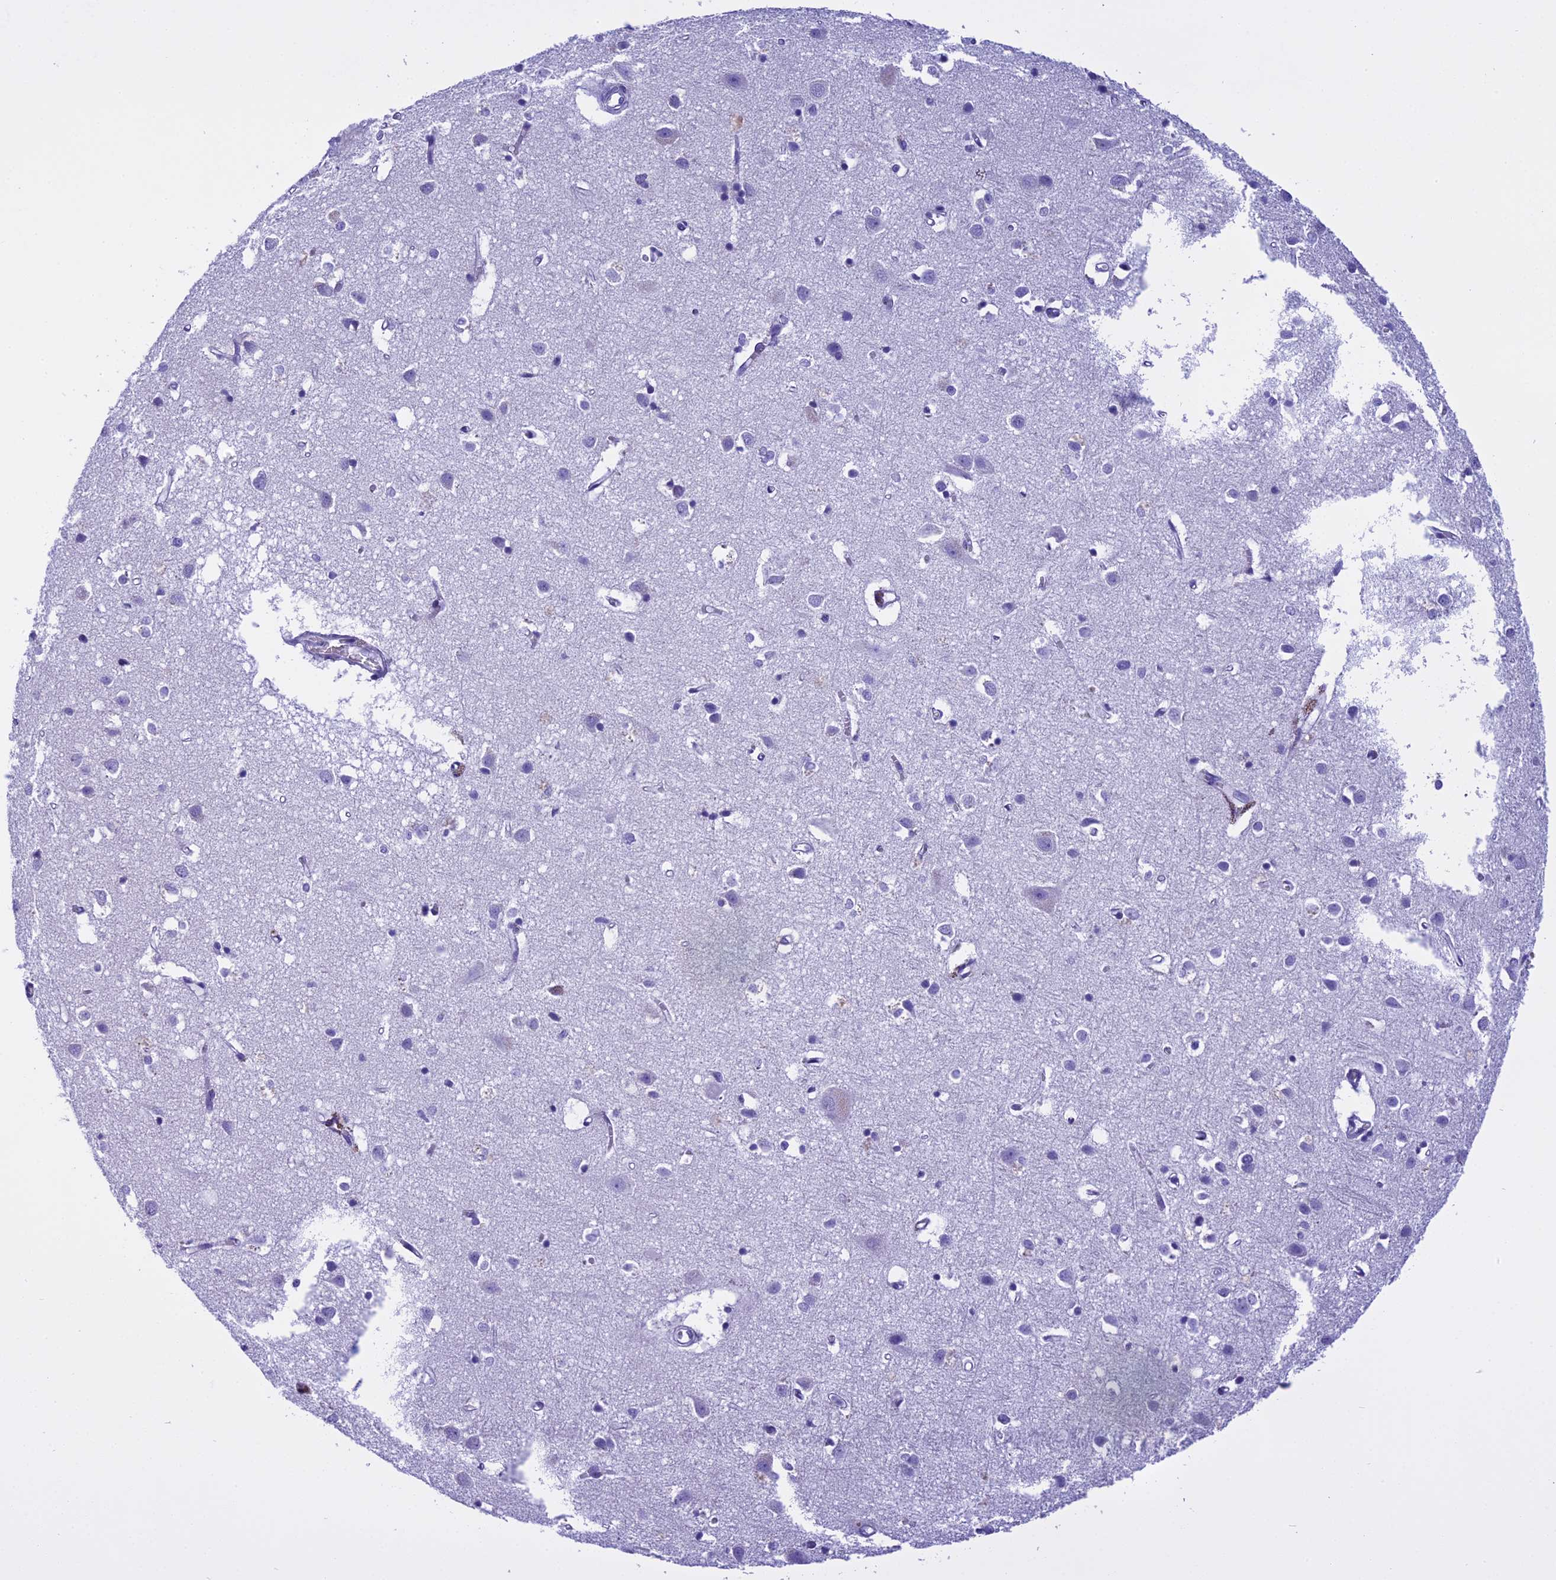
{"staining": {"intensity": "negative", "quantity": "none", "location": "none"}, "tissue": "cerebral cortex", "cell_type": "Endothelial cells", "image_type": "normal", "snomed": [{"axis": "morphology", "description": "Normal tissue, NOS"}, {"axis": "topography", "description": "Cerebral cortex"}], "caption": "IHC of normal human cerebral cortex shows no staining in endothelial cells.", "gene": "KCTD14", "patient": {"sex": "female", "age": 64}}